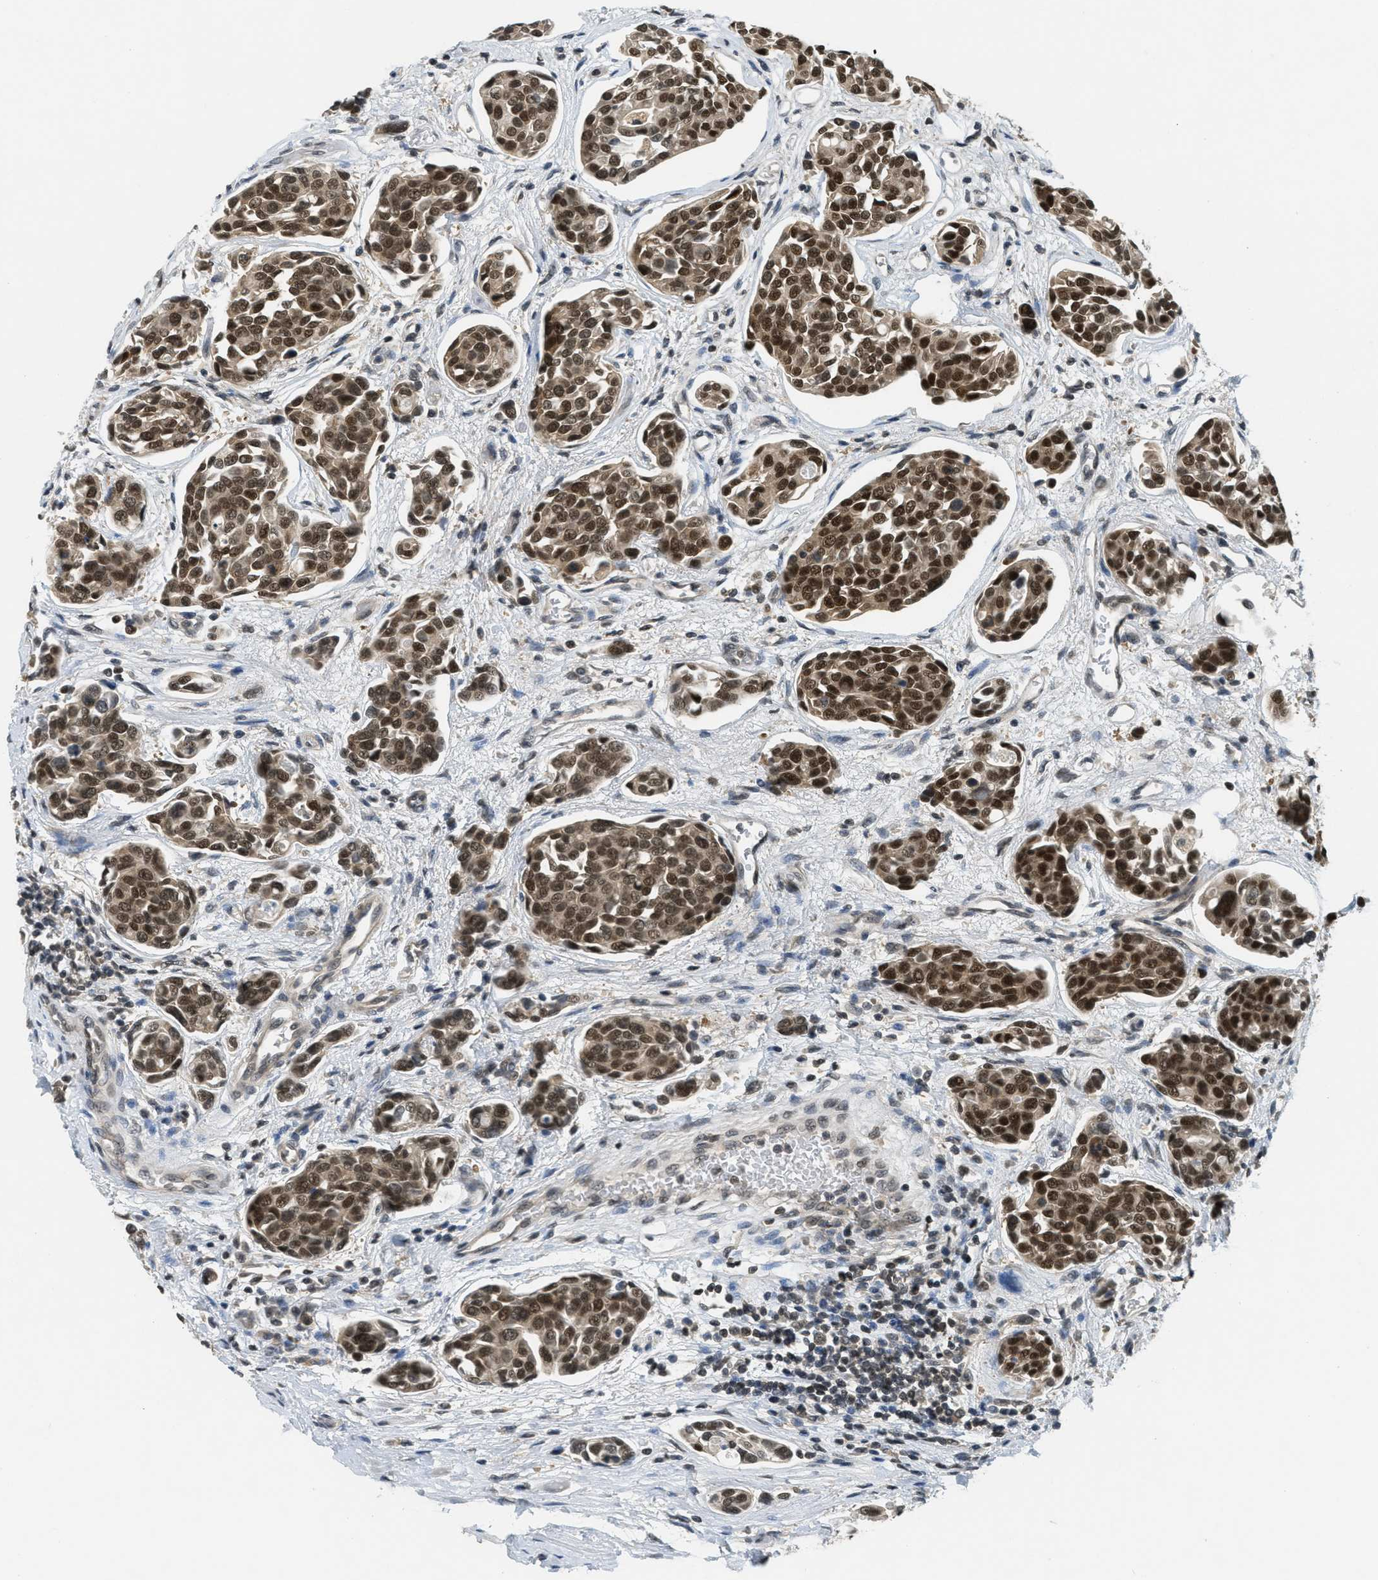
{"staining": {"intensity": "strong", "quantity": ">75%", "location": "nuclear"}, "tissue": "urothelial cancer", "cell_type": "Tumor cells", "image_type": "cancer", "snomed": [{"axis": "morphology", "description": "Urothelial carcinoma, High grade"}, {"axis": "topography", "description": "Urinary bladder"}], "caption": "Urothelial cancer stained with a brown dye exhibits strong nuclear positive expression in approximately >75% of tumor cells.", "gene": "DNAJB1", "patient": {"sex": "male", "age": 78}}